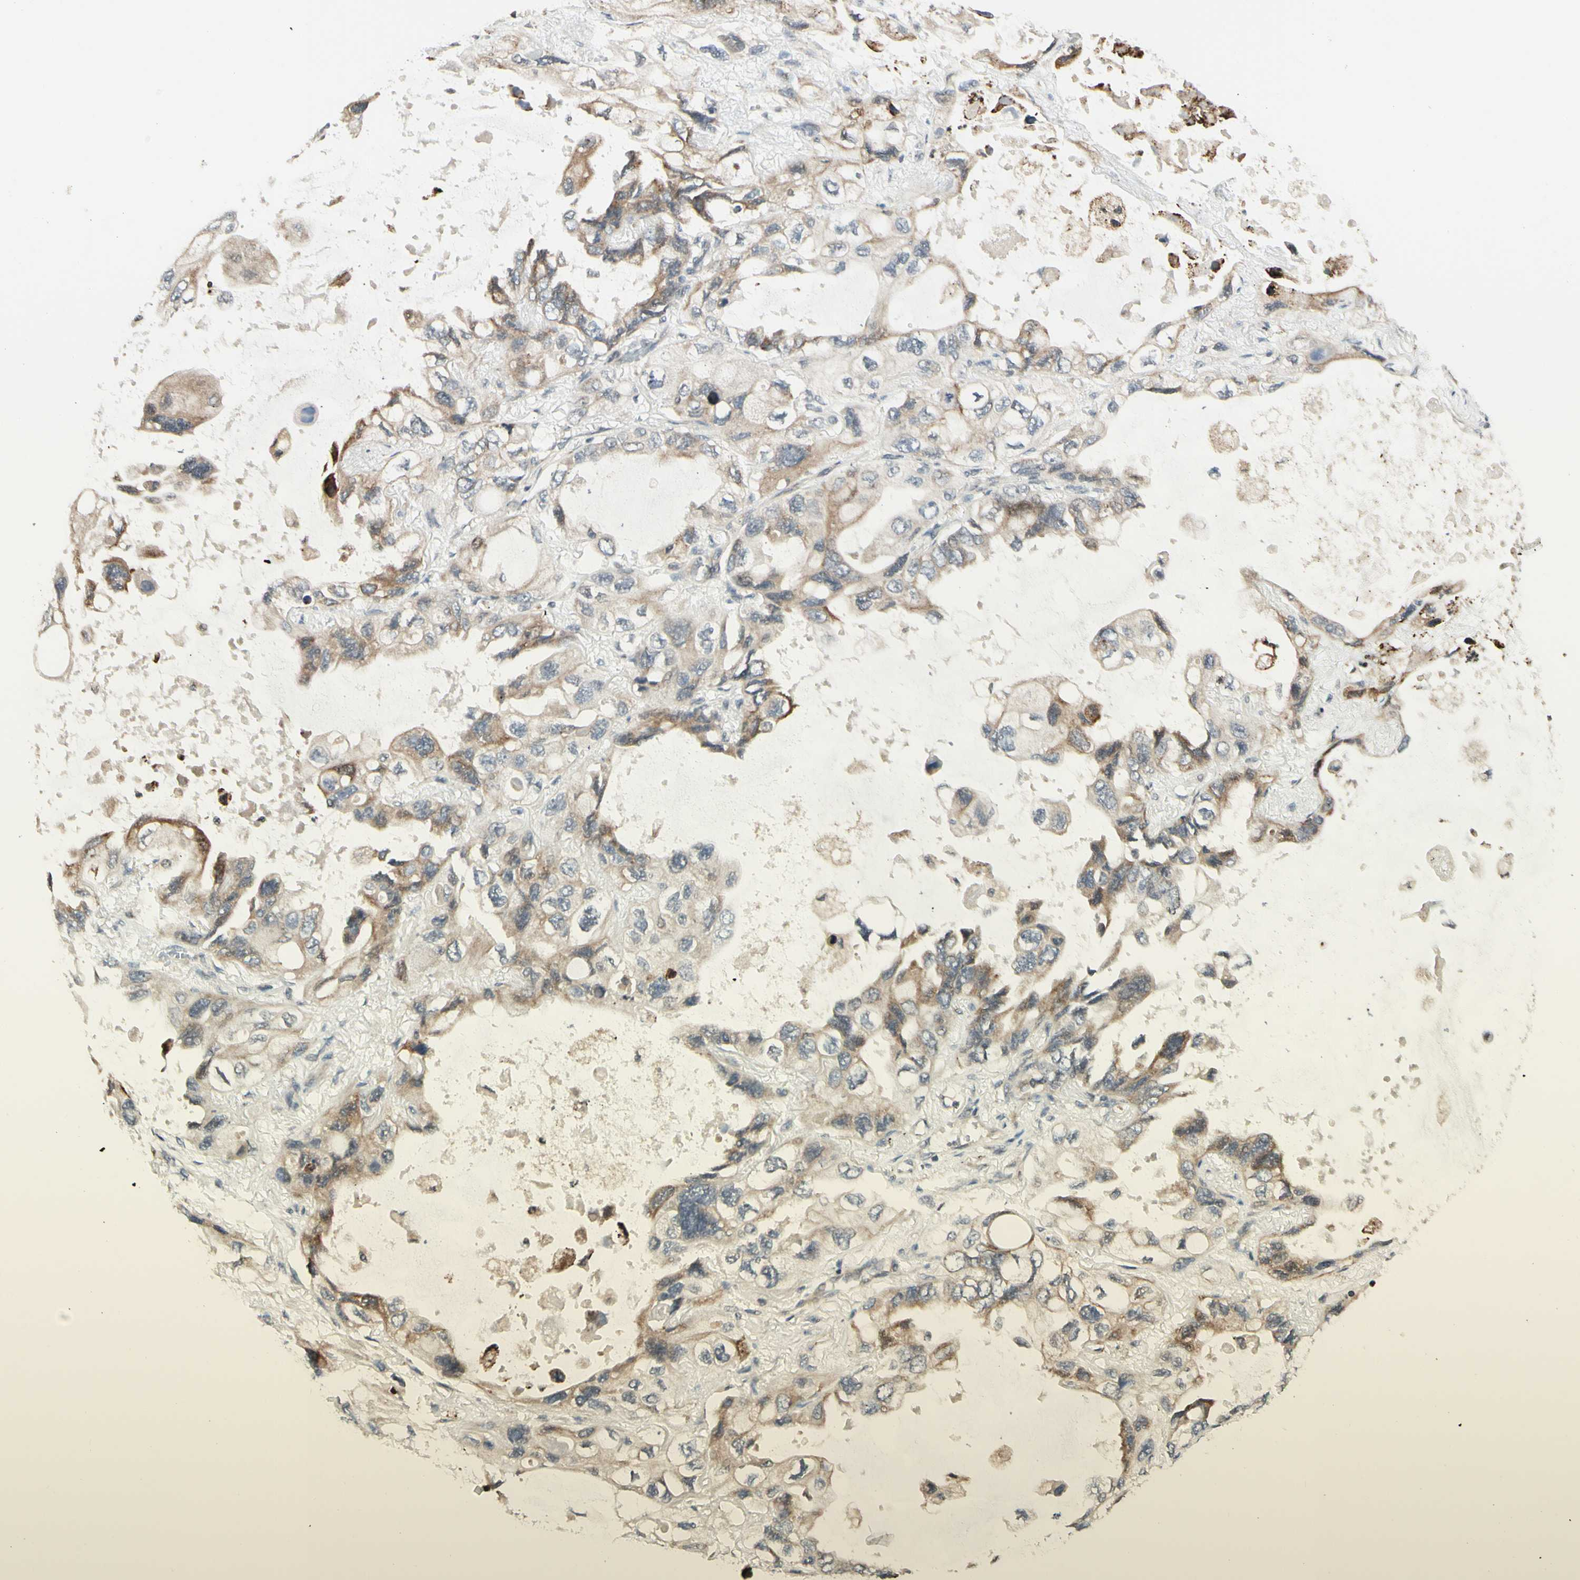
{"staining": {"intensity": "weak", "quantity": "25%-75%", "location": "cytoplasmic/membranous"}, "tissue": "lung cancer", "cell_type": "Tumor cells", "image_type": "cancer", "snomed": [{"axis": "morphology", "description": "Squamous cell carcinoma, NOS"}, {"axis": "topography", "description": "Lung"}], "caption": "This is an image of IHC staining of lung squamous cell carcinoma, which shows weak staining in the cytoplasmic/membranous of tumor cells.", "gene": "ZW10", "patient": {"sex": "female", "age": 73}}